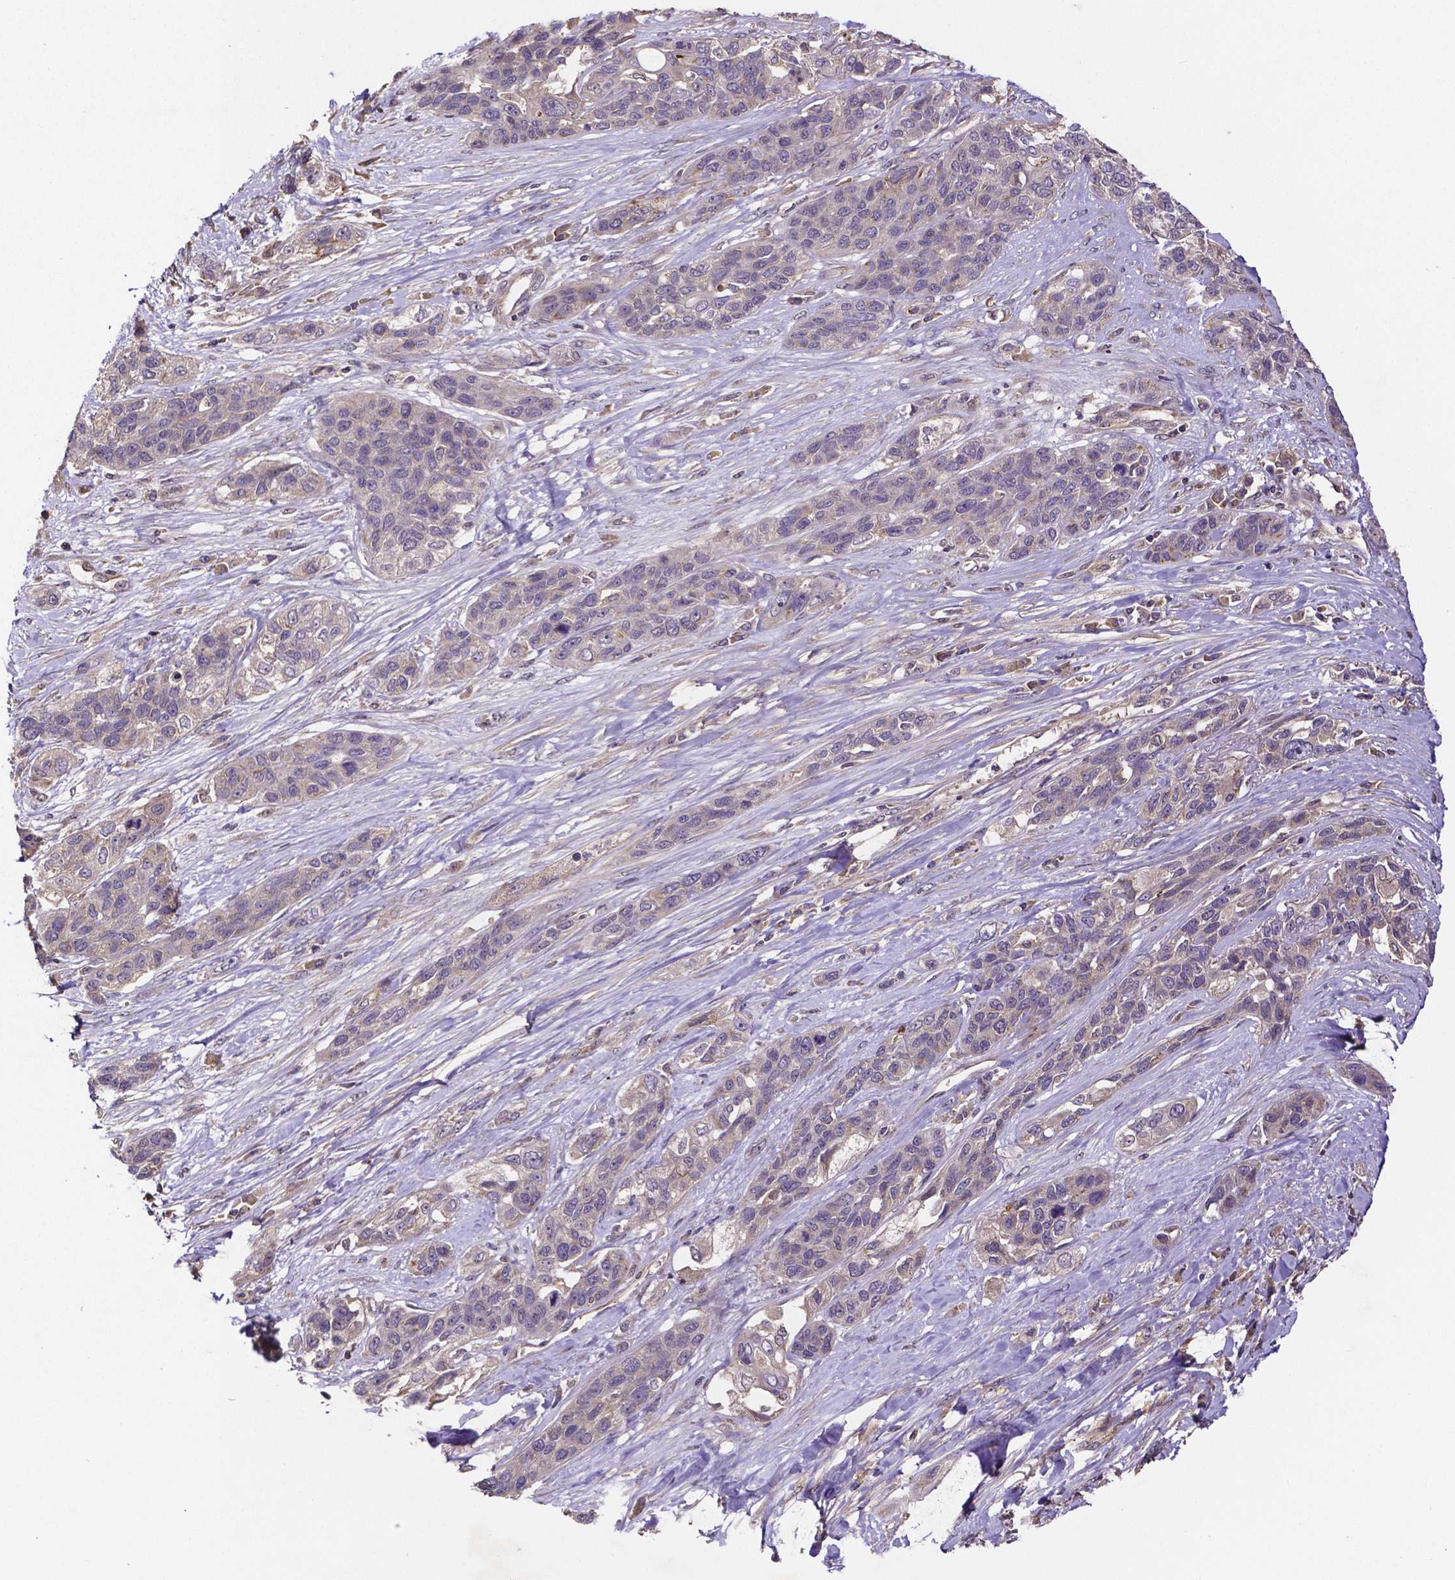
{"staining": {"intensity": "negative", "quantity": "none", "location": "none"}, "tissue": "lung cancer", "cell_type": "Tumor cells", "image_type": "cancer", "snomed": [{"axis": "morphology", "description": "Squamous cell carcinoma, NOS"}, {"axis": "topography", "description": "Lung"}], "caption": "Lung cancer was stained to show a protein in brown. There is no significant positivity in tumor cells.", "gene": "RNF123", "patient": {"sex": "female", "age": 70}}